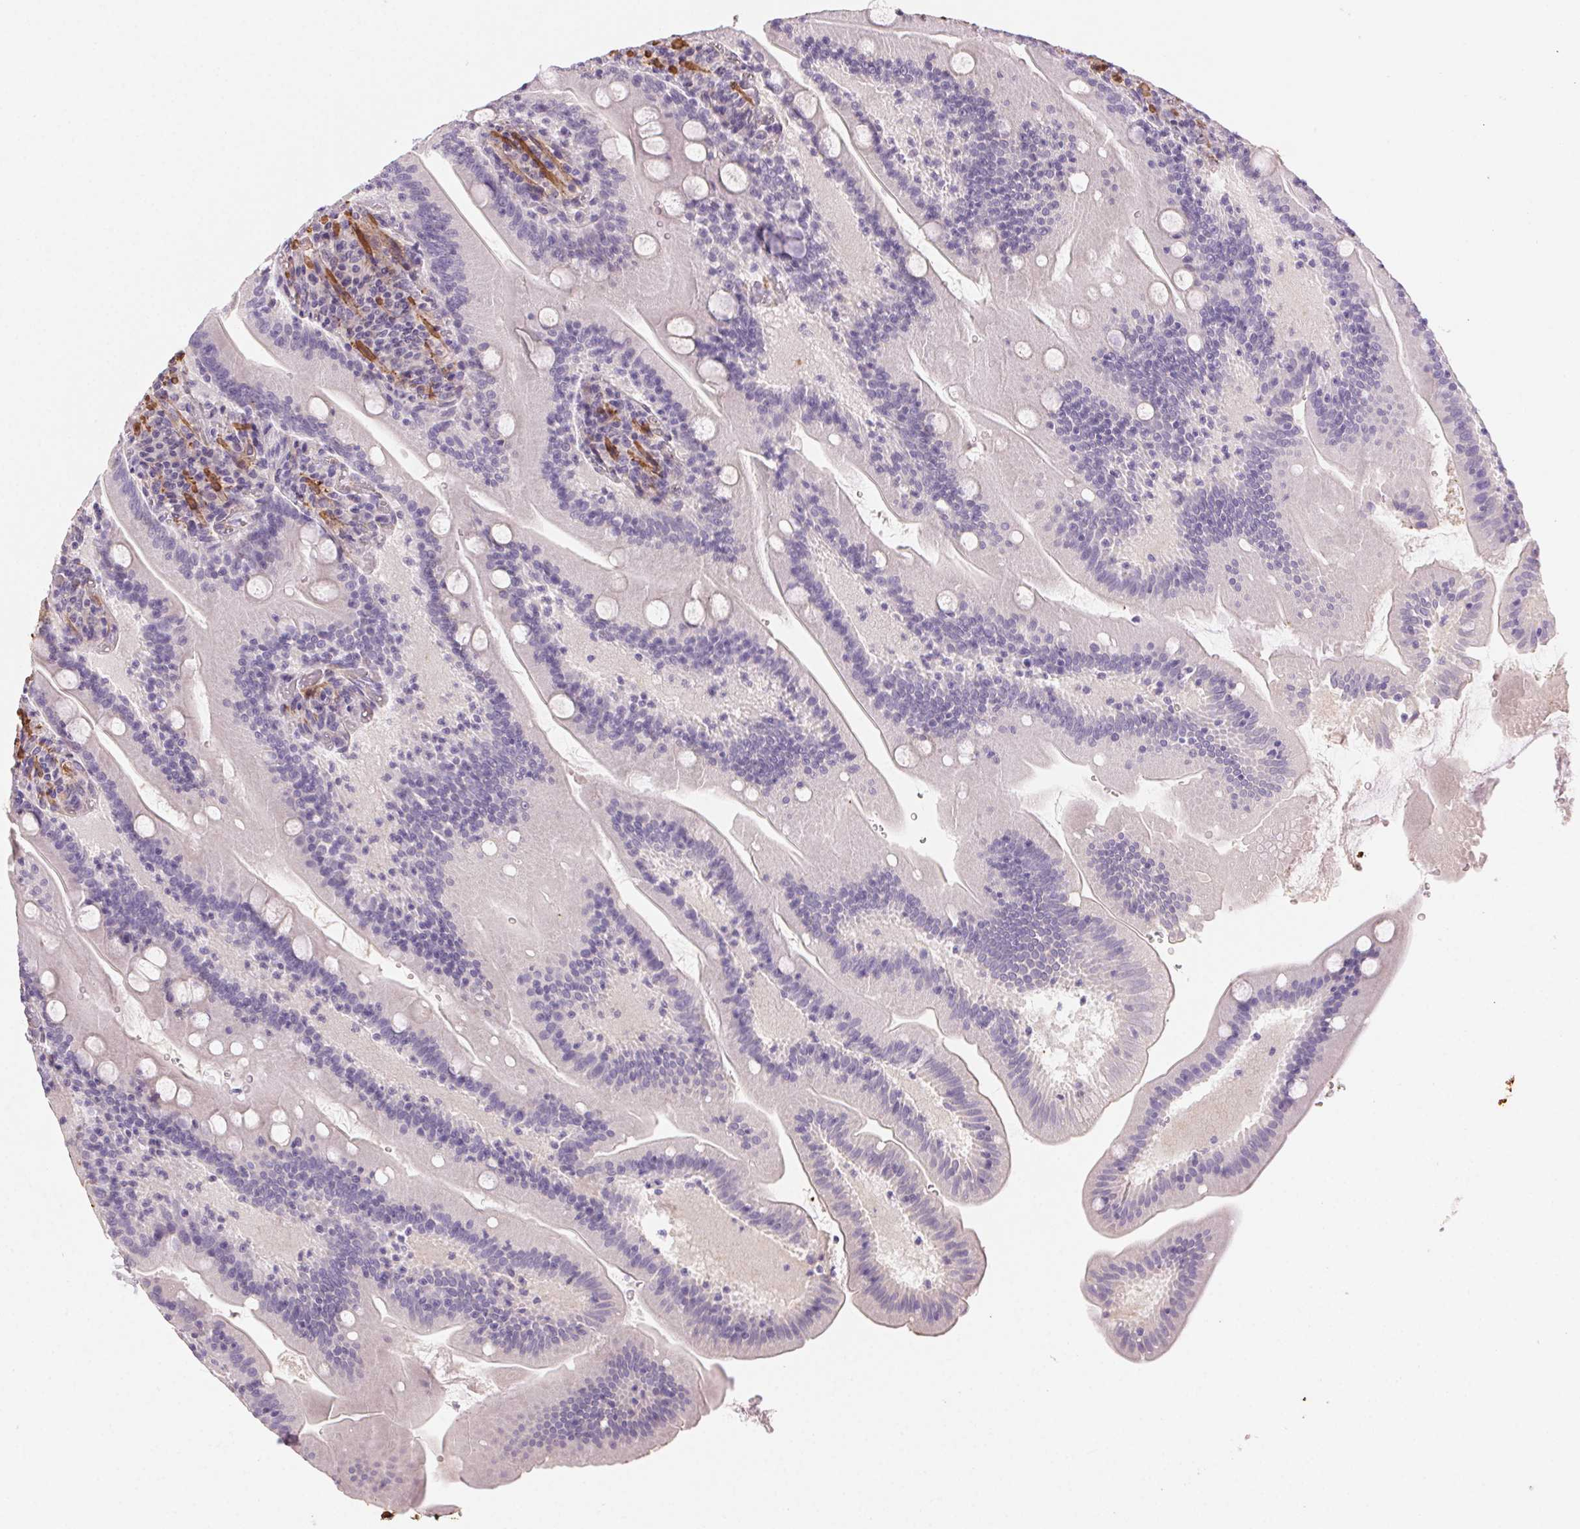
{"staining": {"intensity": "negative", "quantity": "none", "location": "none"}, "tissue": "small intestine", "cell_type": "Glandular cells", "image_type": "normal", "snomed": [{"axis": "morphology", "description": "Normal tissue, NOS"}, {"axis": "topography", "description": "Small intestine"}], "caption": "Unremarkable small intestine was stained to show a protein in brown. There is no significant staining in glandular cells. (Stains: DAB IHC with hematoxylin counter stain, Microscopy: brightfield microscopy at high magnification).", "gene": "GPX8", "patient": {"sex": "male", "age": 37}}